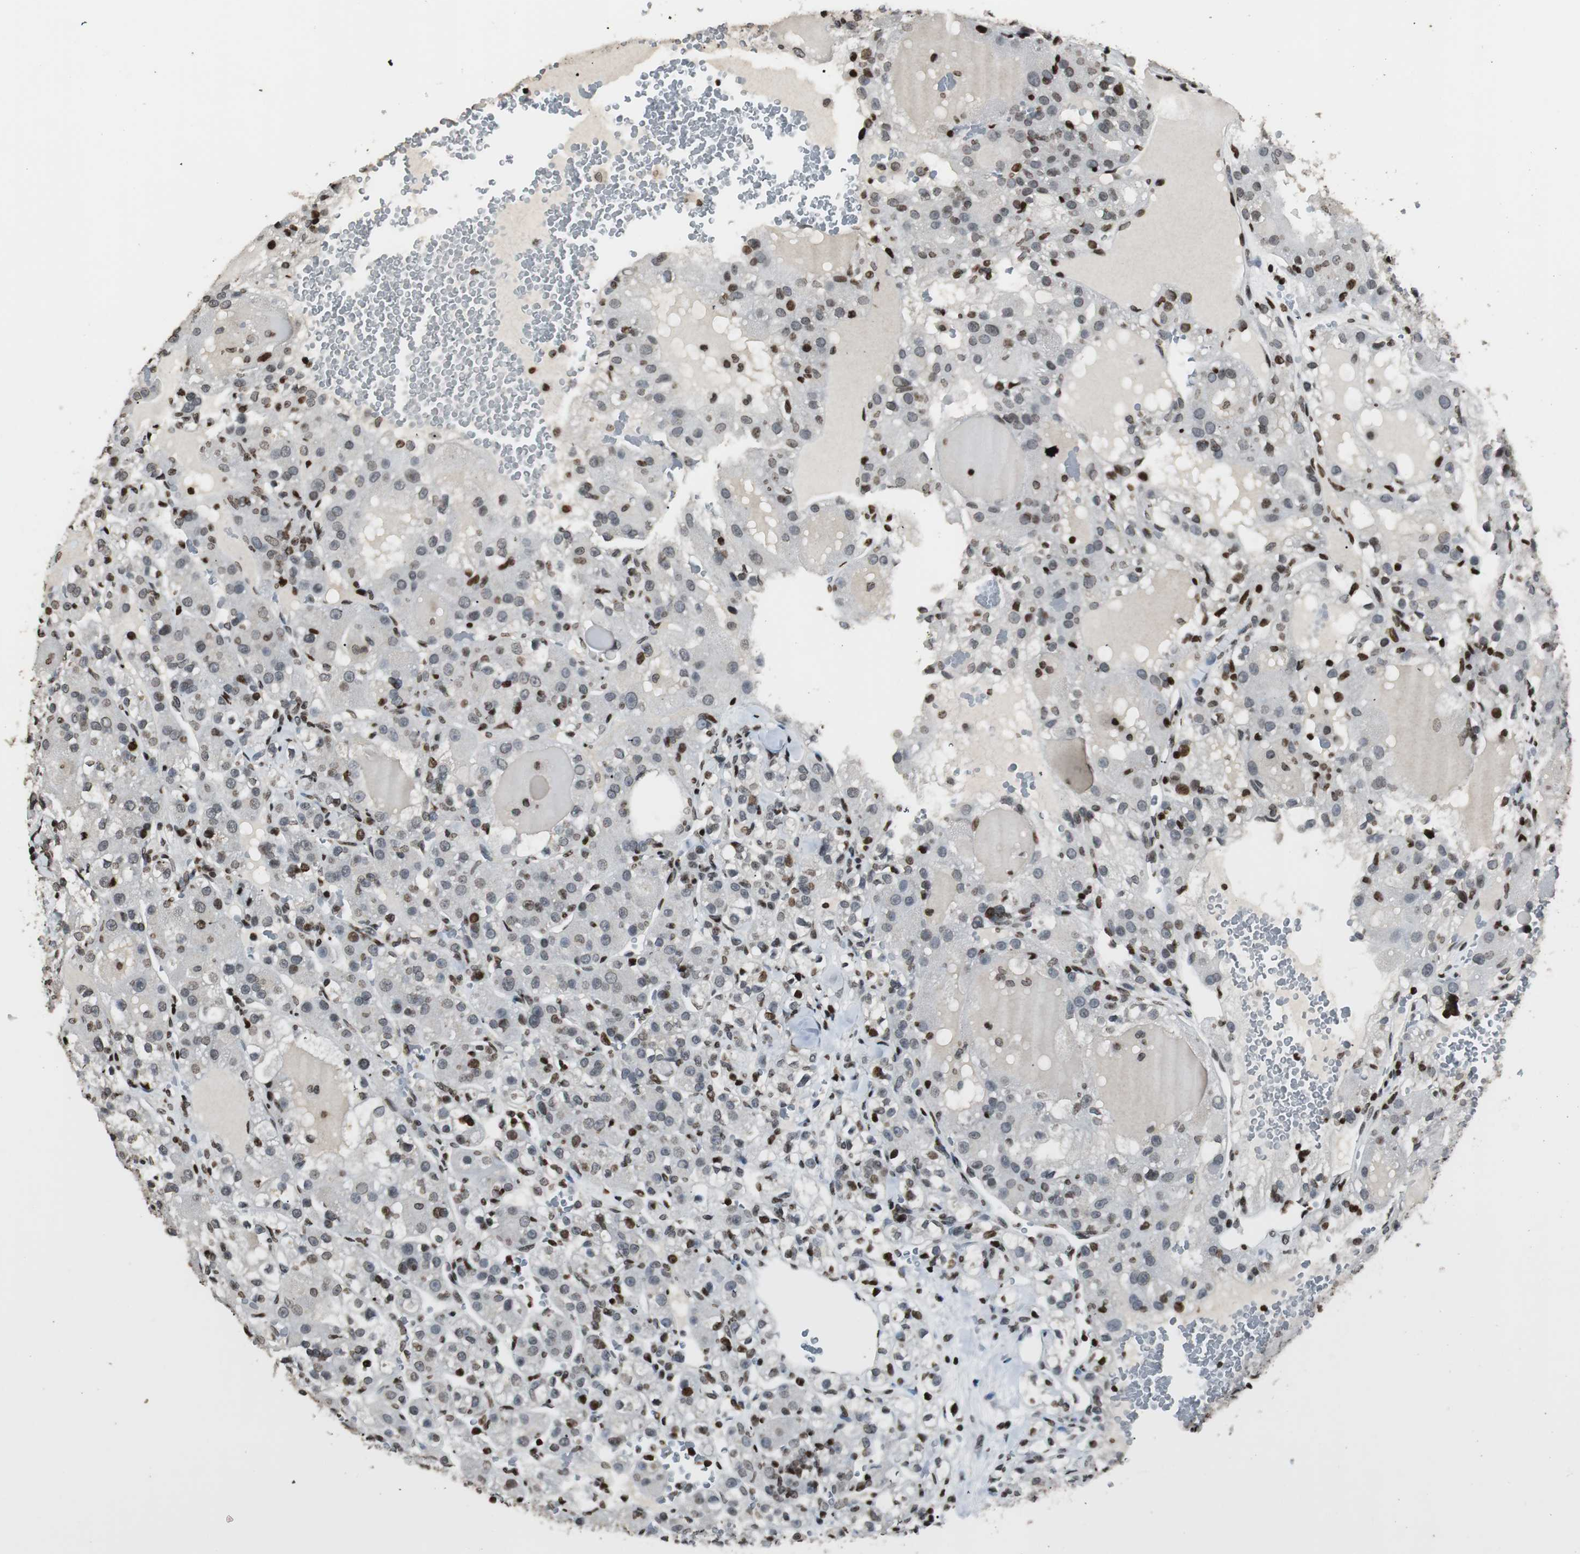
{"staining": {"intensity": "strong", "quantity": "25%-75%", "location": "nuclear"}, "tissue": "renal cancer", "cell_type": "Tumor cells", "image_type": "cancer", "snomed": [{"axis": "morphology", "description": "Normal tissue, NOS"}, {"axis": "morphology", "description": "Adenocarcinoma, NOS"}, {"axis": "topography", "description": "Kidney"}], "caption": "Renal cancer (adenocarcinoma) stained for a protein (brown) demonstrates strong nuclear positive expression in approximately 25%-75% of tumor cells.", "gene": "PAXIP1", "patient": {"sex": "male", "age": 61}}